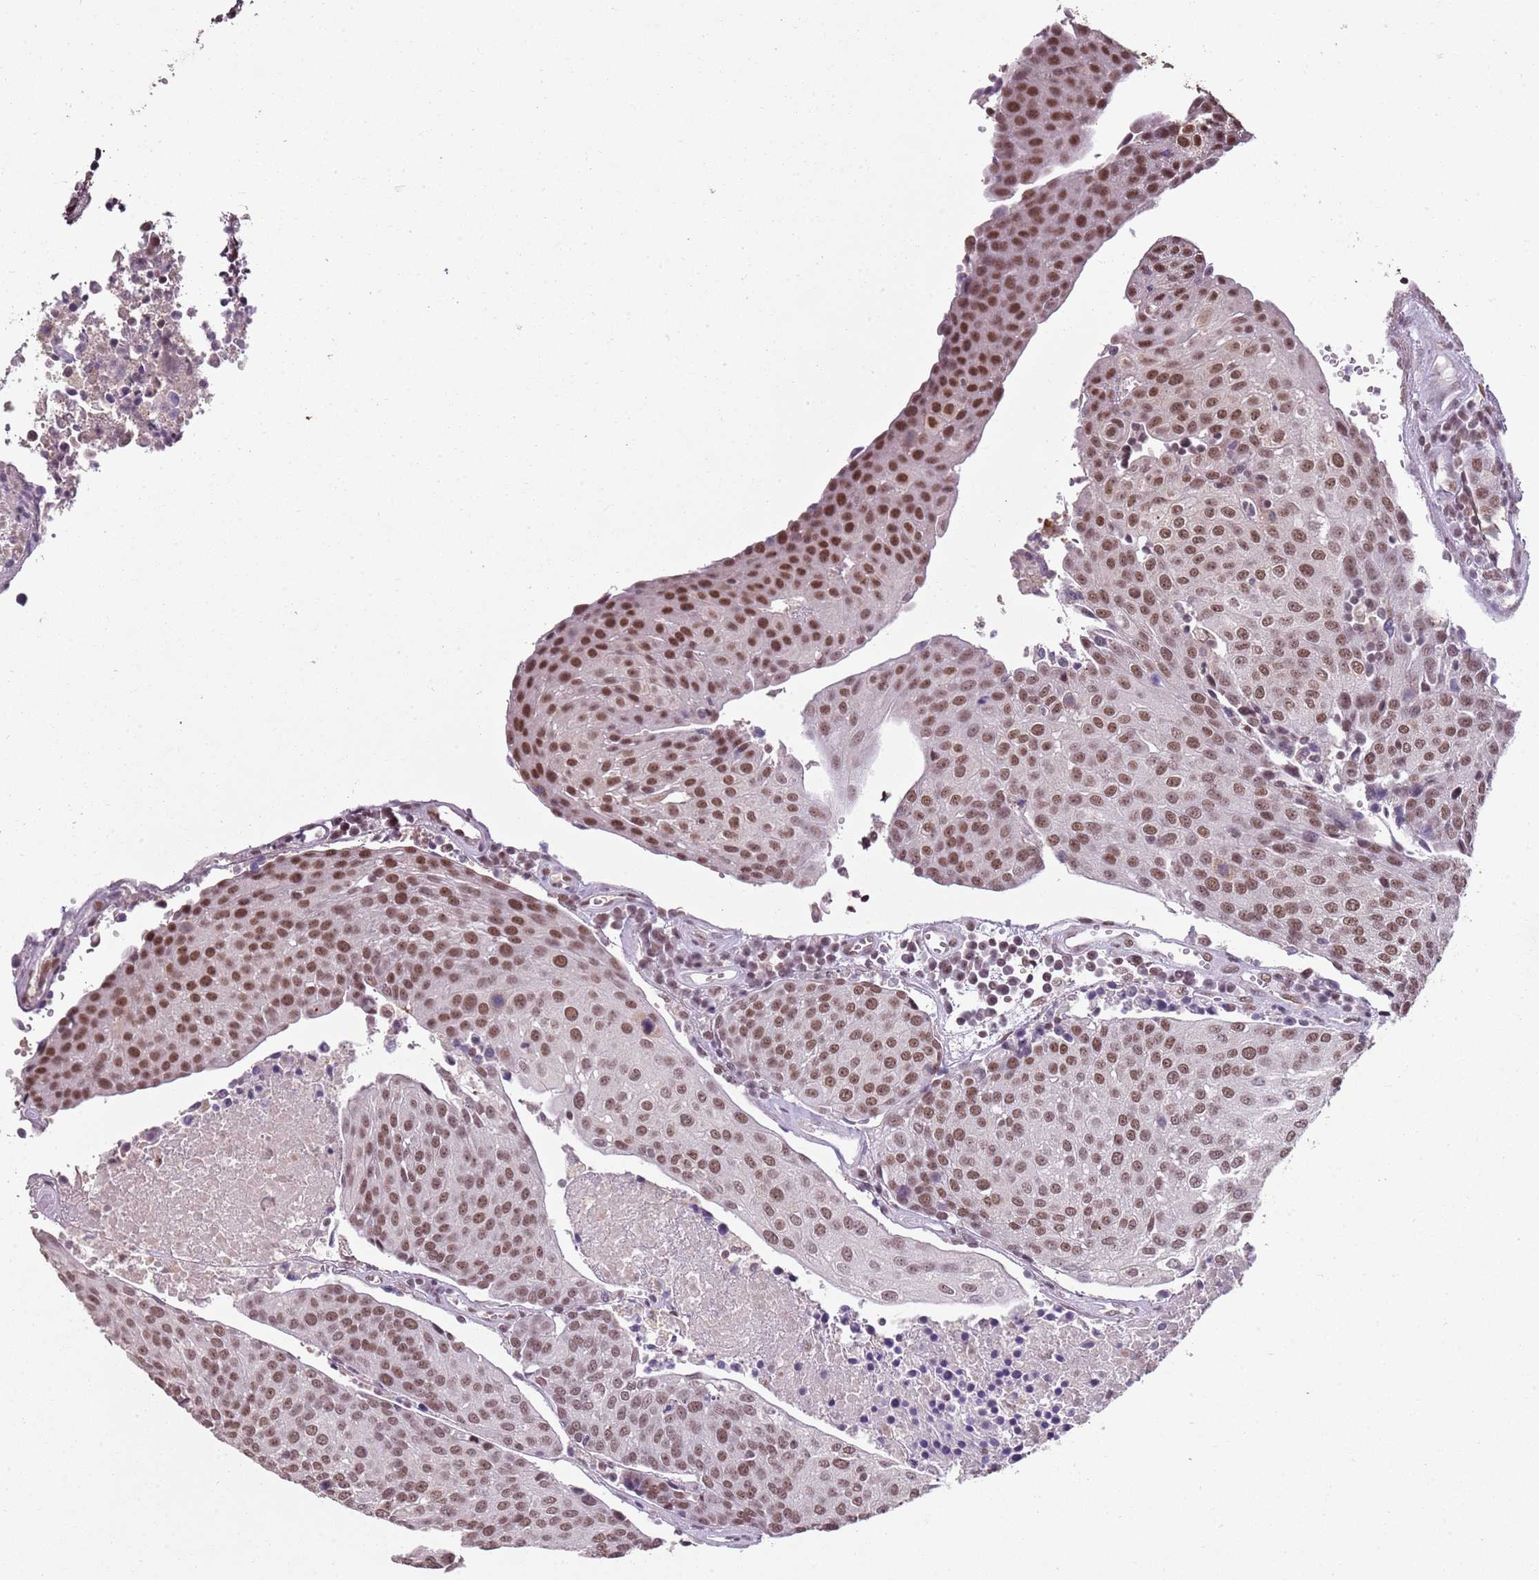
{"staining": {"intensity": "moderate", "quantity": ">75%", "location": "nuclear"}, "tissue": "urothelial cancer", "cell_type": "Tumor cells", "image_type": "cancer", "snomed": [{"axis": "morphology", "description": "Urothelial carcinoma, High grade"}, {"axis": "topography", "description": "Urinary bladder"}], "caption": "Protein expression by immunohistochemistry reveals moderate nuclear expression in about >75% of tumor cells in urothelial carcinoma (high-grade).", "gene": "ARL14EP", "patient": {"sex": "female", "age": 85}}